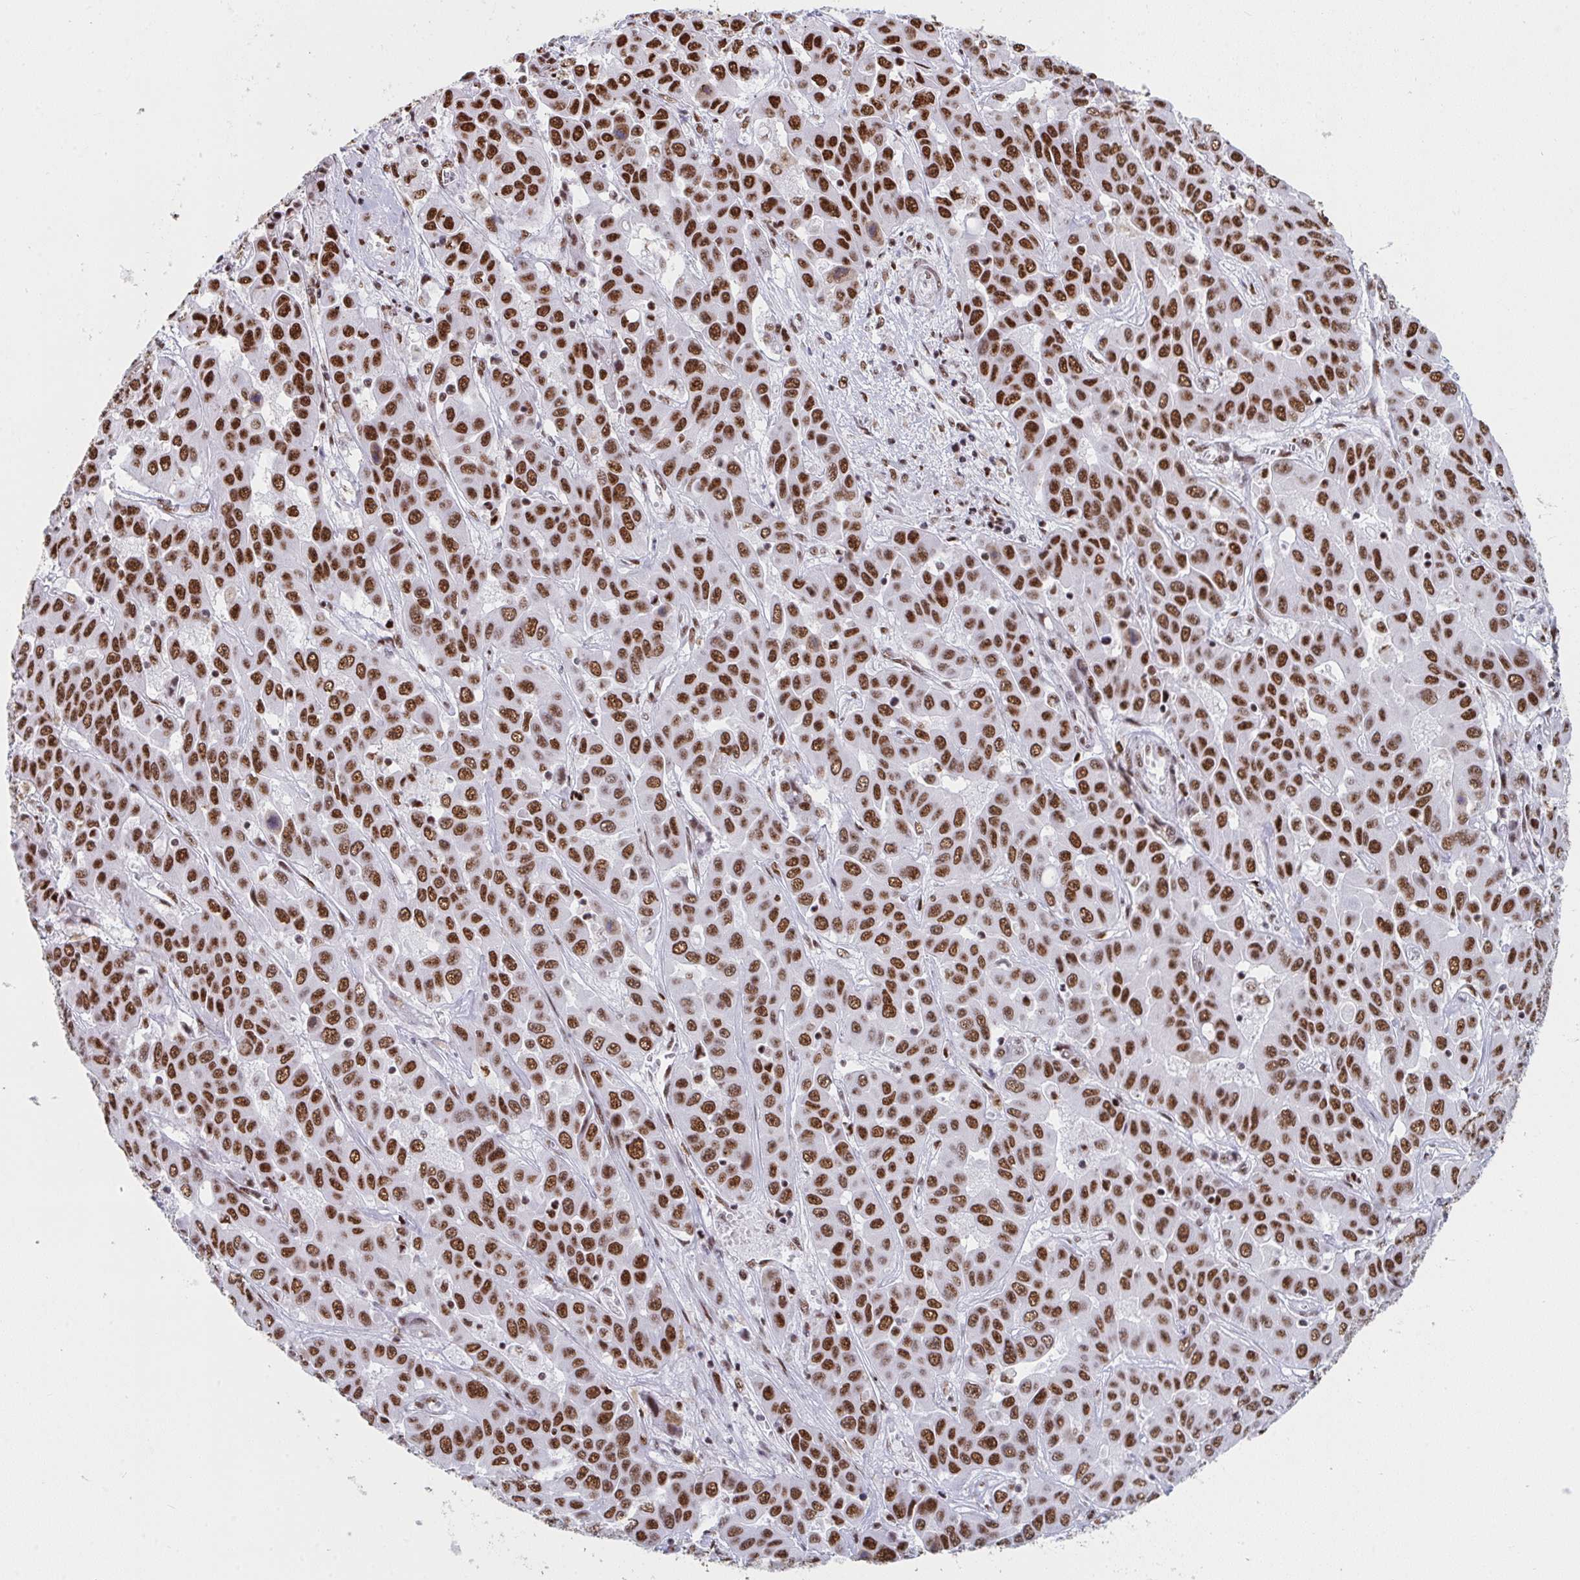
{"staining": {"intensity": "strong", "quantity": ">75%", "location": "nuclear"}, "tissue": "liver cancer", "cell_type": "Tumor cells", "image_type": "cancer", "snomed": [{"axis": "morphology", "description": "Cholangiocarcinoma"}, {"axis": "topography", "description": "Liver"}], "caption": "High-magnification brightfield microscopy of liver cancer stained with DAB (3,3'-diaminobenzidine) (brown) and counterstained with hematoxylin (blue). tumor cells exhibit strong nuclear staining is identified in approximately>75% of cells. The protein is stained brown, and the nuclei are stained in blue (DAB IHC with brightfield microscopy, high magnification).", "gene": "SNRNP70", "patient": {"sex": "female", "age": 52}}